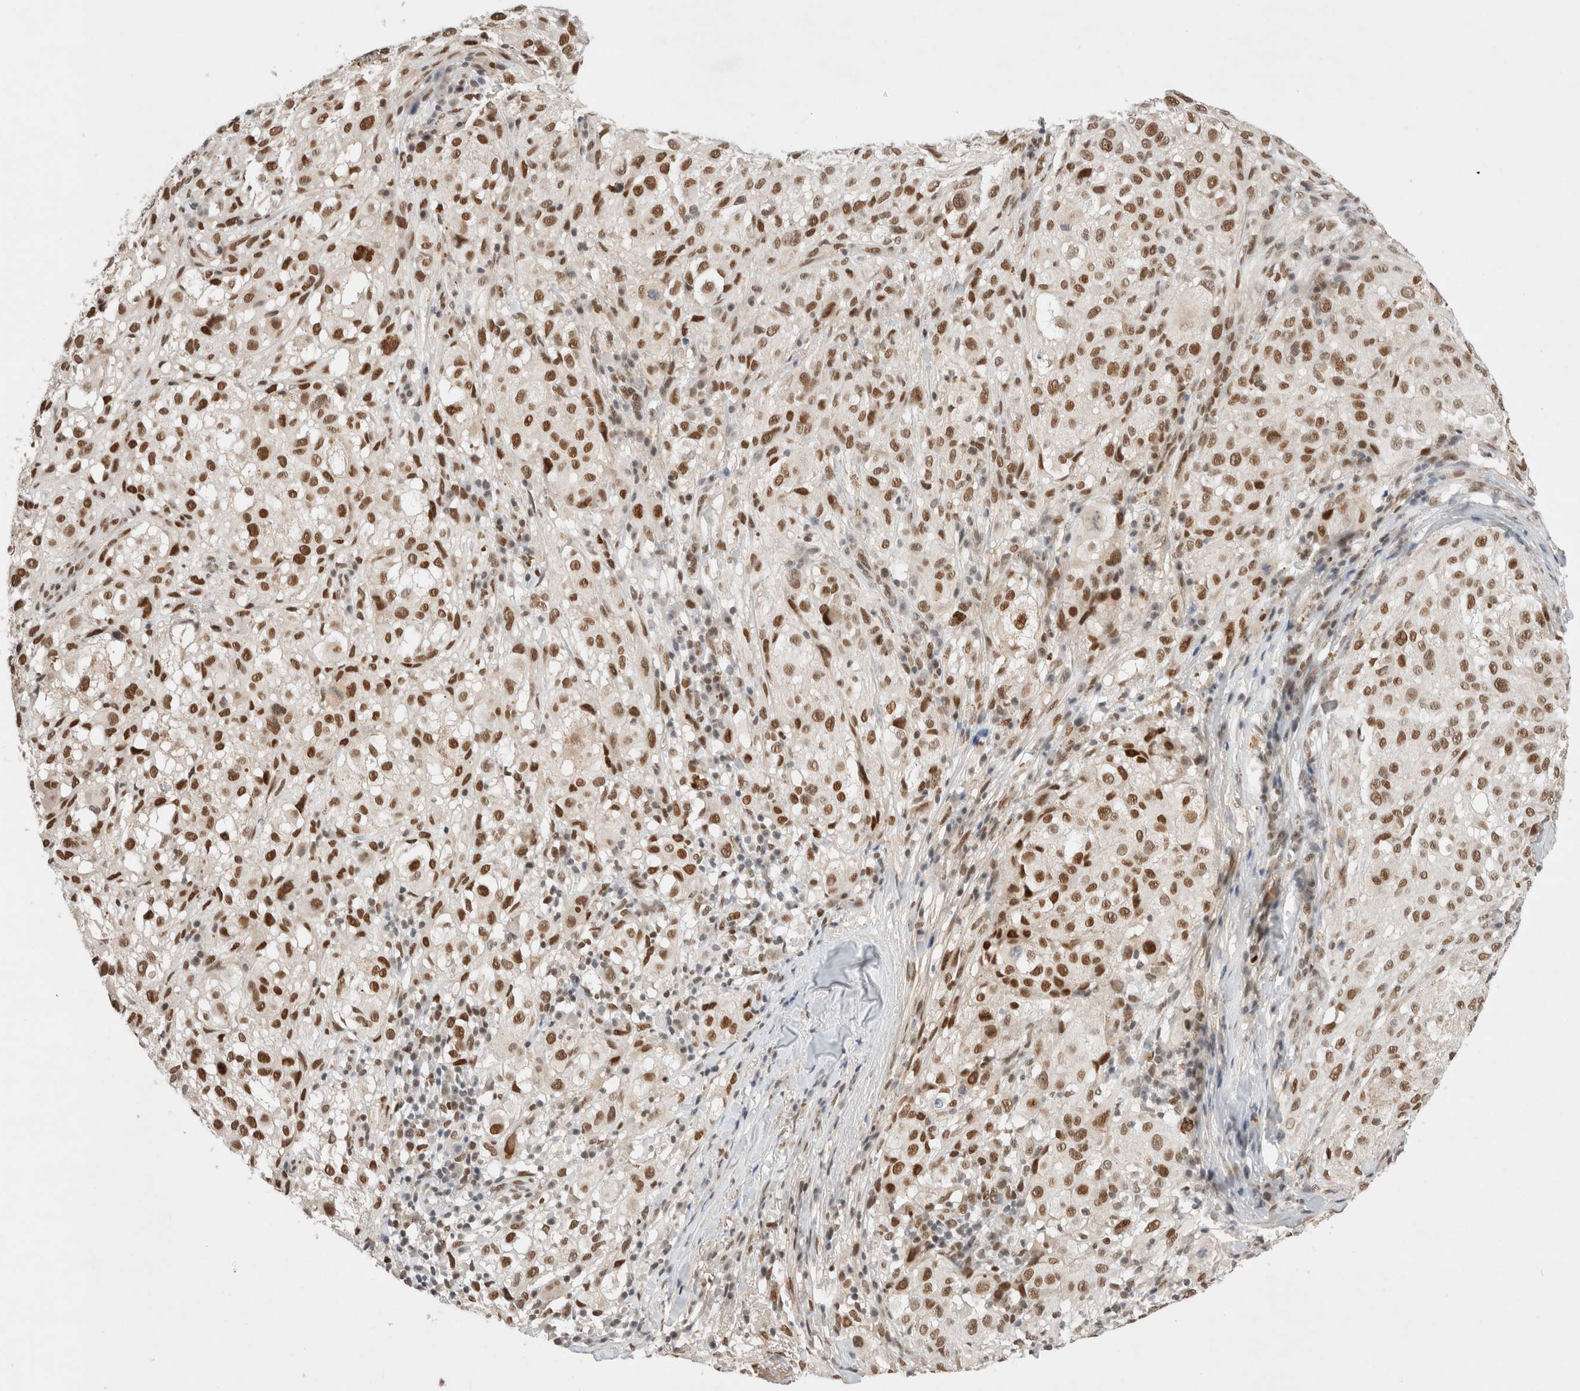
{"staining": {"intensity": "moderate", "quantity": ">75%", "location": "nuclear"}, "tissue": "melanoma", "cell_type": "Tumor cells", "image_type": "cancer", "snomed": [{"axis": "morphology", "description": "Necrosis, NOS"}, {"axis": "morphology", "description": "Malignant melanoma, NOS"}, {"axis": "topography", "description": "Skin"}], "caption": "Immunohistochemistry photomicrograph of malignant melanoma stained for a protein (brown), which exhibits medium levels of moderate nuclear expression in about >75% of tumor cells.", "gene": "GTF2I", "patient": {"sex": "female", "age": 87}}